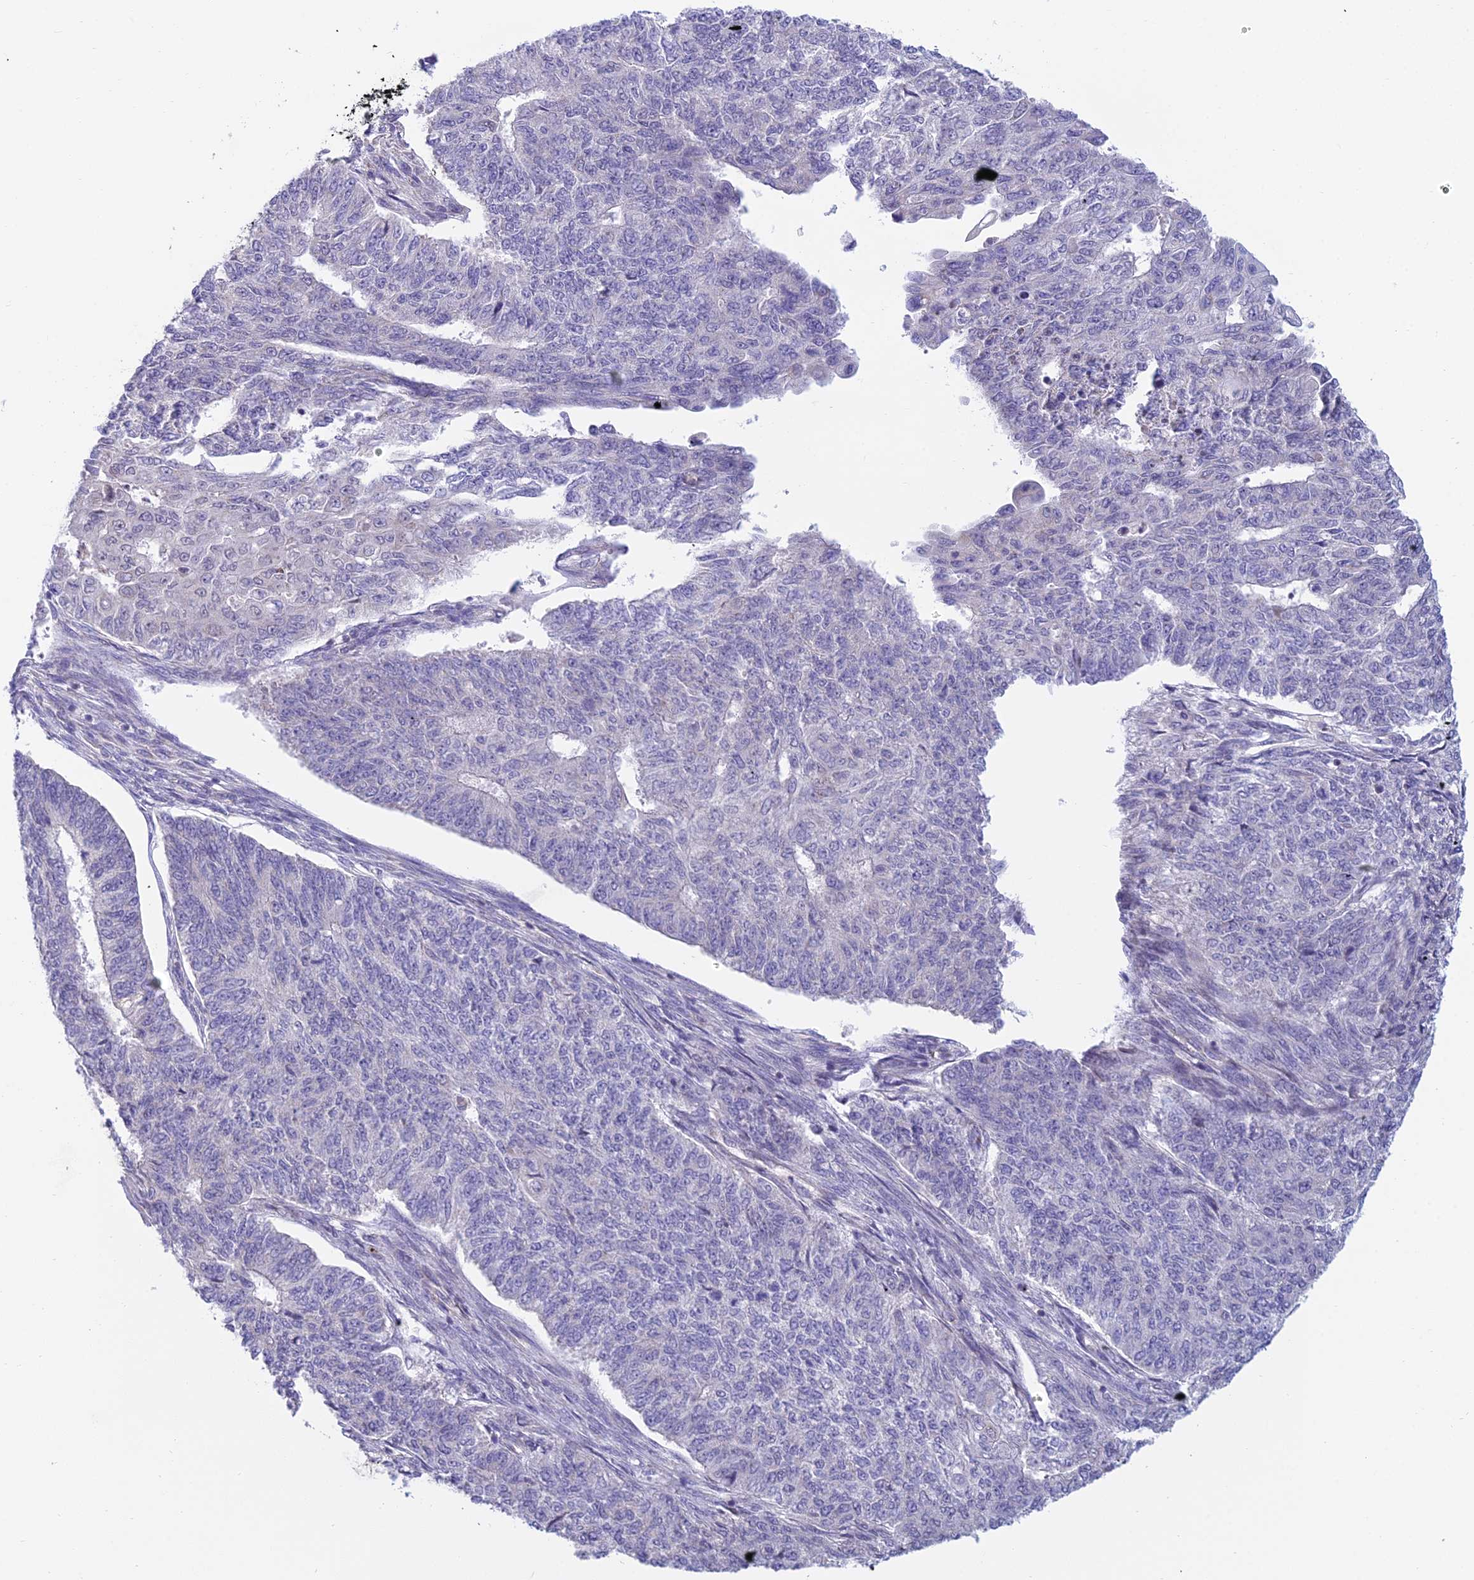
{"staining": {"intensity": "negative", "quantity": "none", "location": "none"}, "tissue": "endometrial cancer", "cell_type": "Tumor cells", "image_type": "cancer", "snomed": [{"axis": "morphology", "description": "Adenocarcinoma, NOS"}, {"axis": "topography", "description": "Endometrium"}], "caption": "Tumor cells are negative for protein expression in human endometrial adenocarcinoma.", "gene": "CFAP206", "patient": {"sex": "female", "age": 32}}